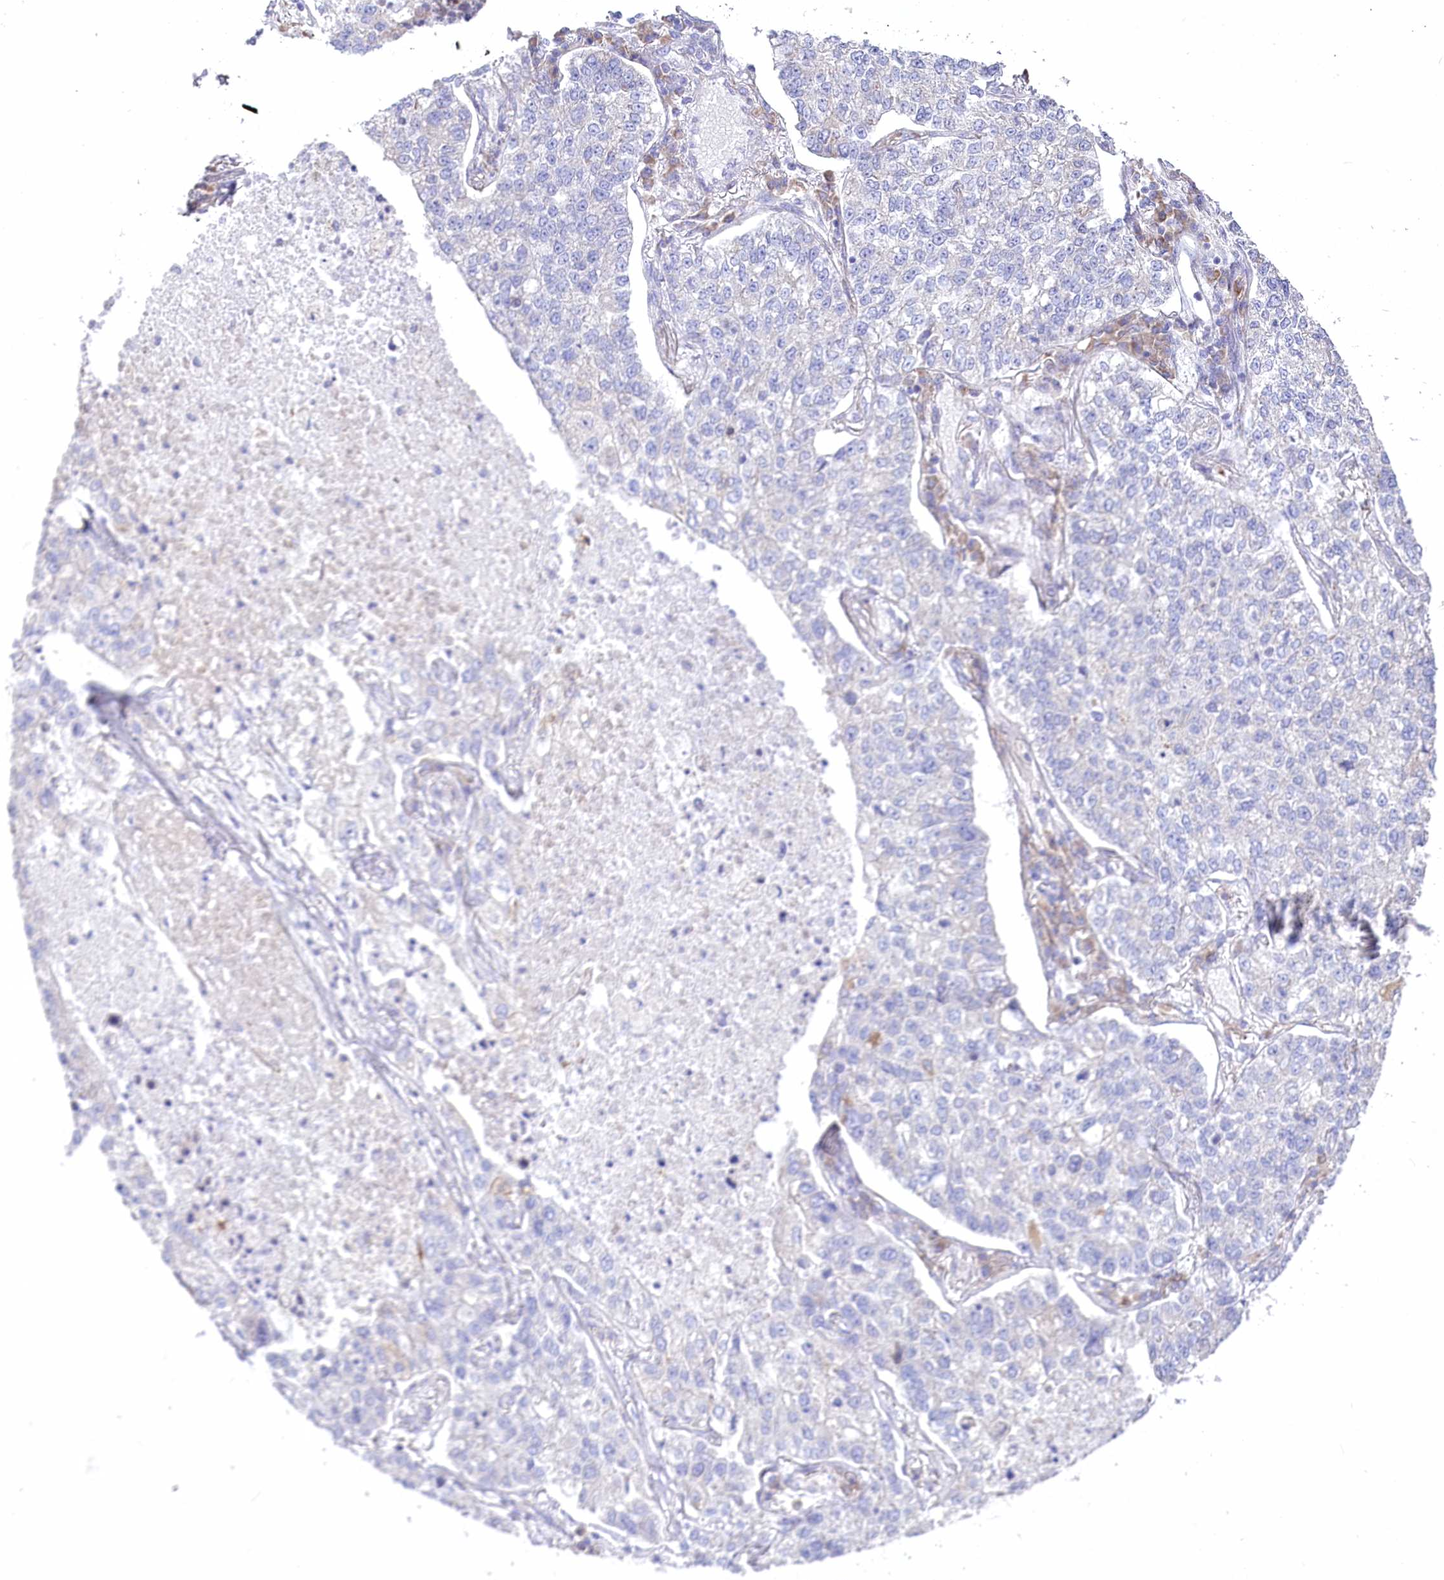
{"staining": {"intensity": "negative", "quantity": "none", "location": "none"}, "tissue": "lung cancer", "cell_type": "Tumor cells", "image_type": "cancer", "snomed": [{"axis": "morphology", "description": "Adenocarcinoma, NOS"}, {"axis": "topography", "description": "Lung"}], "caption": "IHC photomicrograph of human lung adenocarcinoma stained for a protein (brown), which displays no expression in tumor cells.", "gene": "STT3B", "patient": {"sex": "male", "age": 49}}